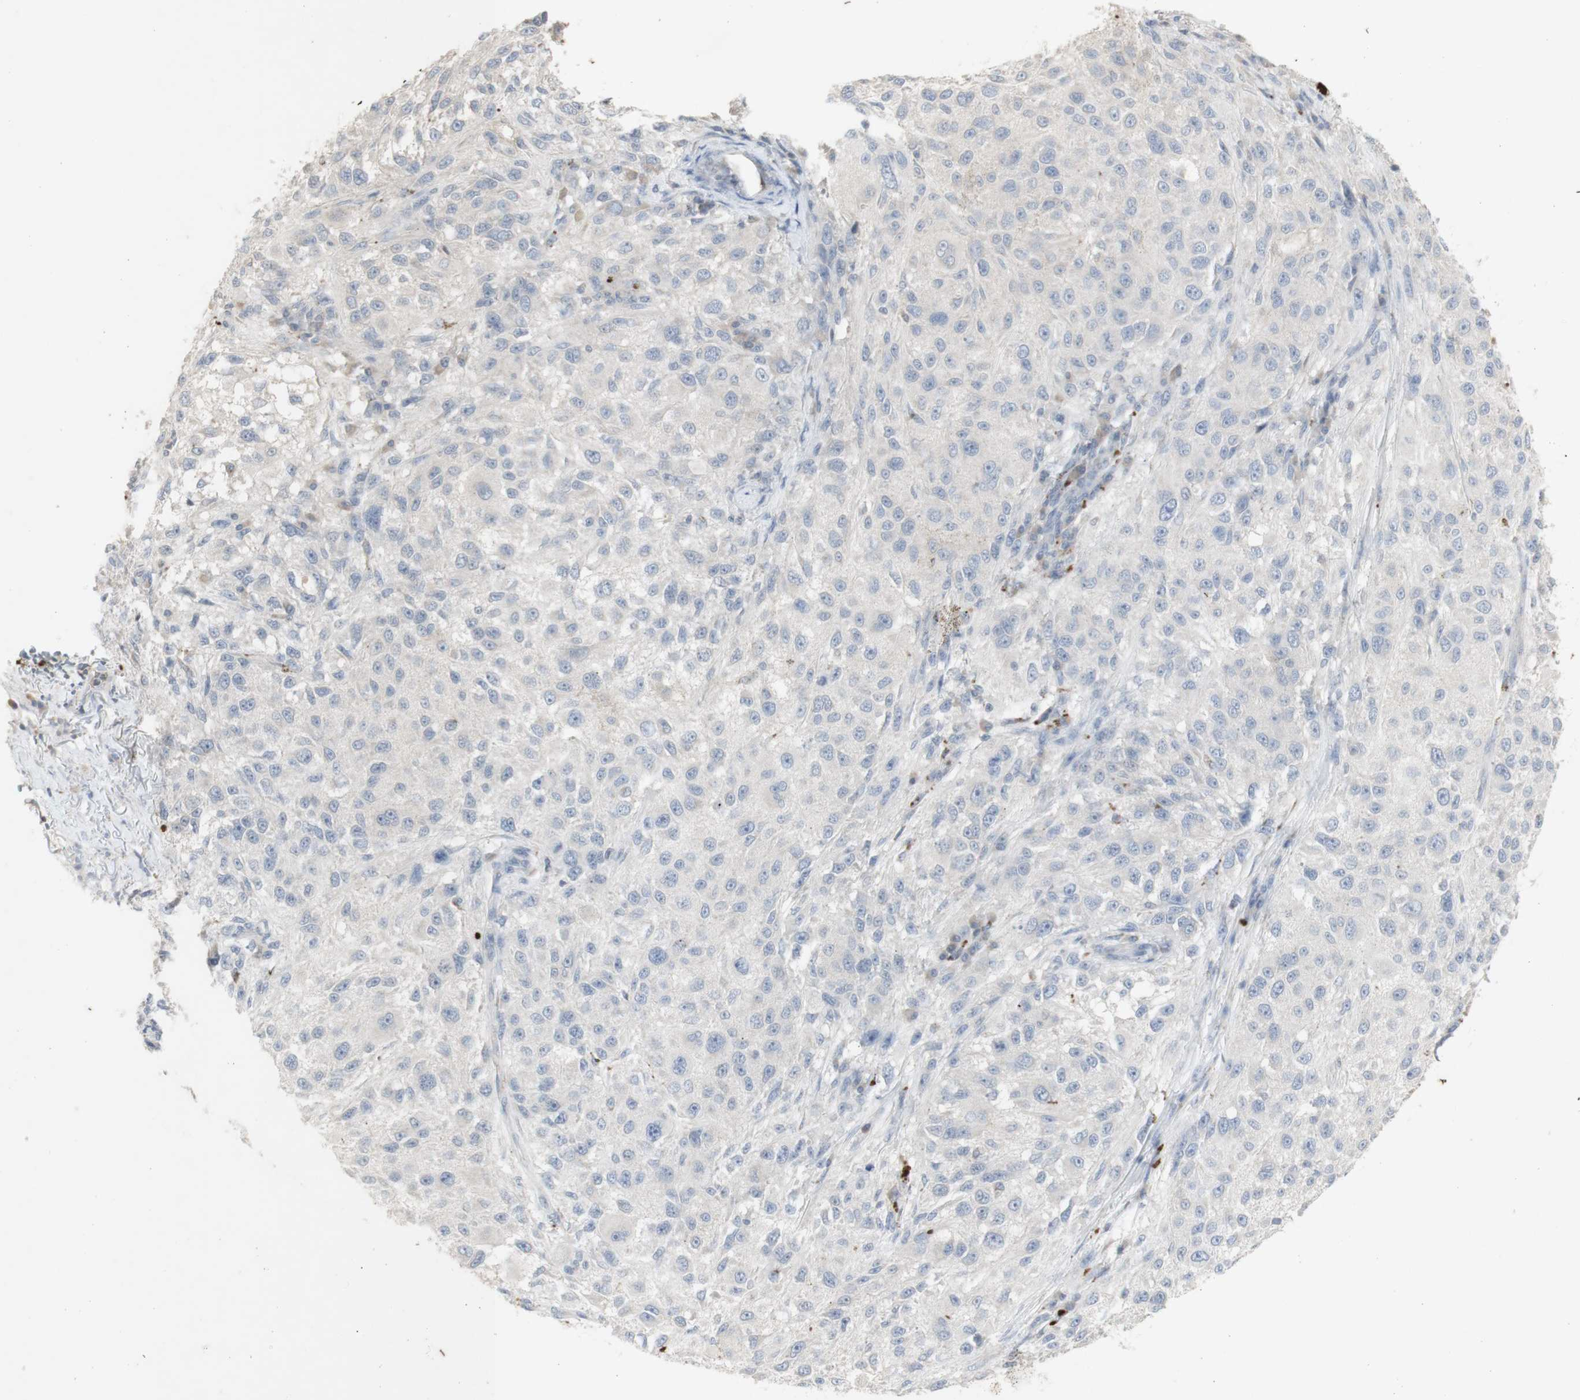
{"staining": {"intensity": "weak", "quantity": ">75%", "location": "cytoplasmic/membranous"}, "tissue": "melanoma", "cell_type": "Tumor cells", "image_type": "cancer", "snomed": [{"axis": "morphology", "description": "Necrosis, NOS"}, {"axis": "morphology", "description": "Malignant melanoma, NOS"}, {"axis": "topography", "description": "Skin"}], "caption": "Immunohistochemical staining of human malignant melanoma displays weak cytoplasmic/membranous protein expression in approximately >75% of tumor cells.", "gene": "INS", "patient": {"sex": "female", "age": 87}}